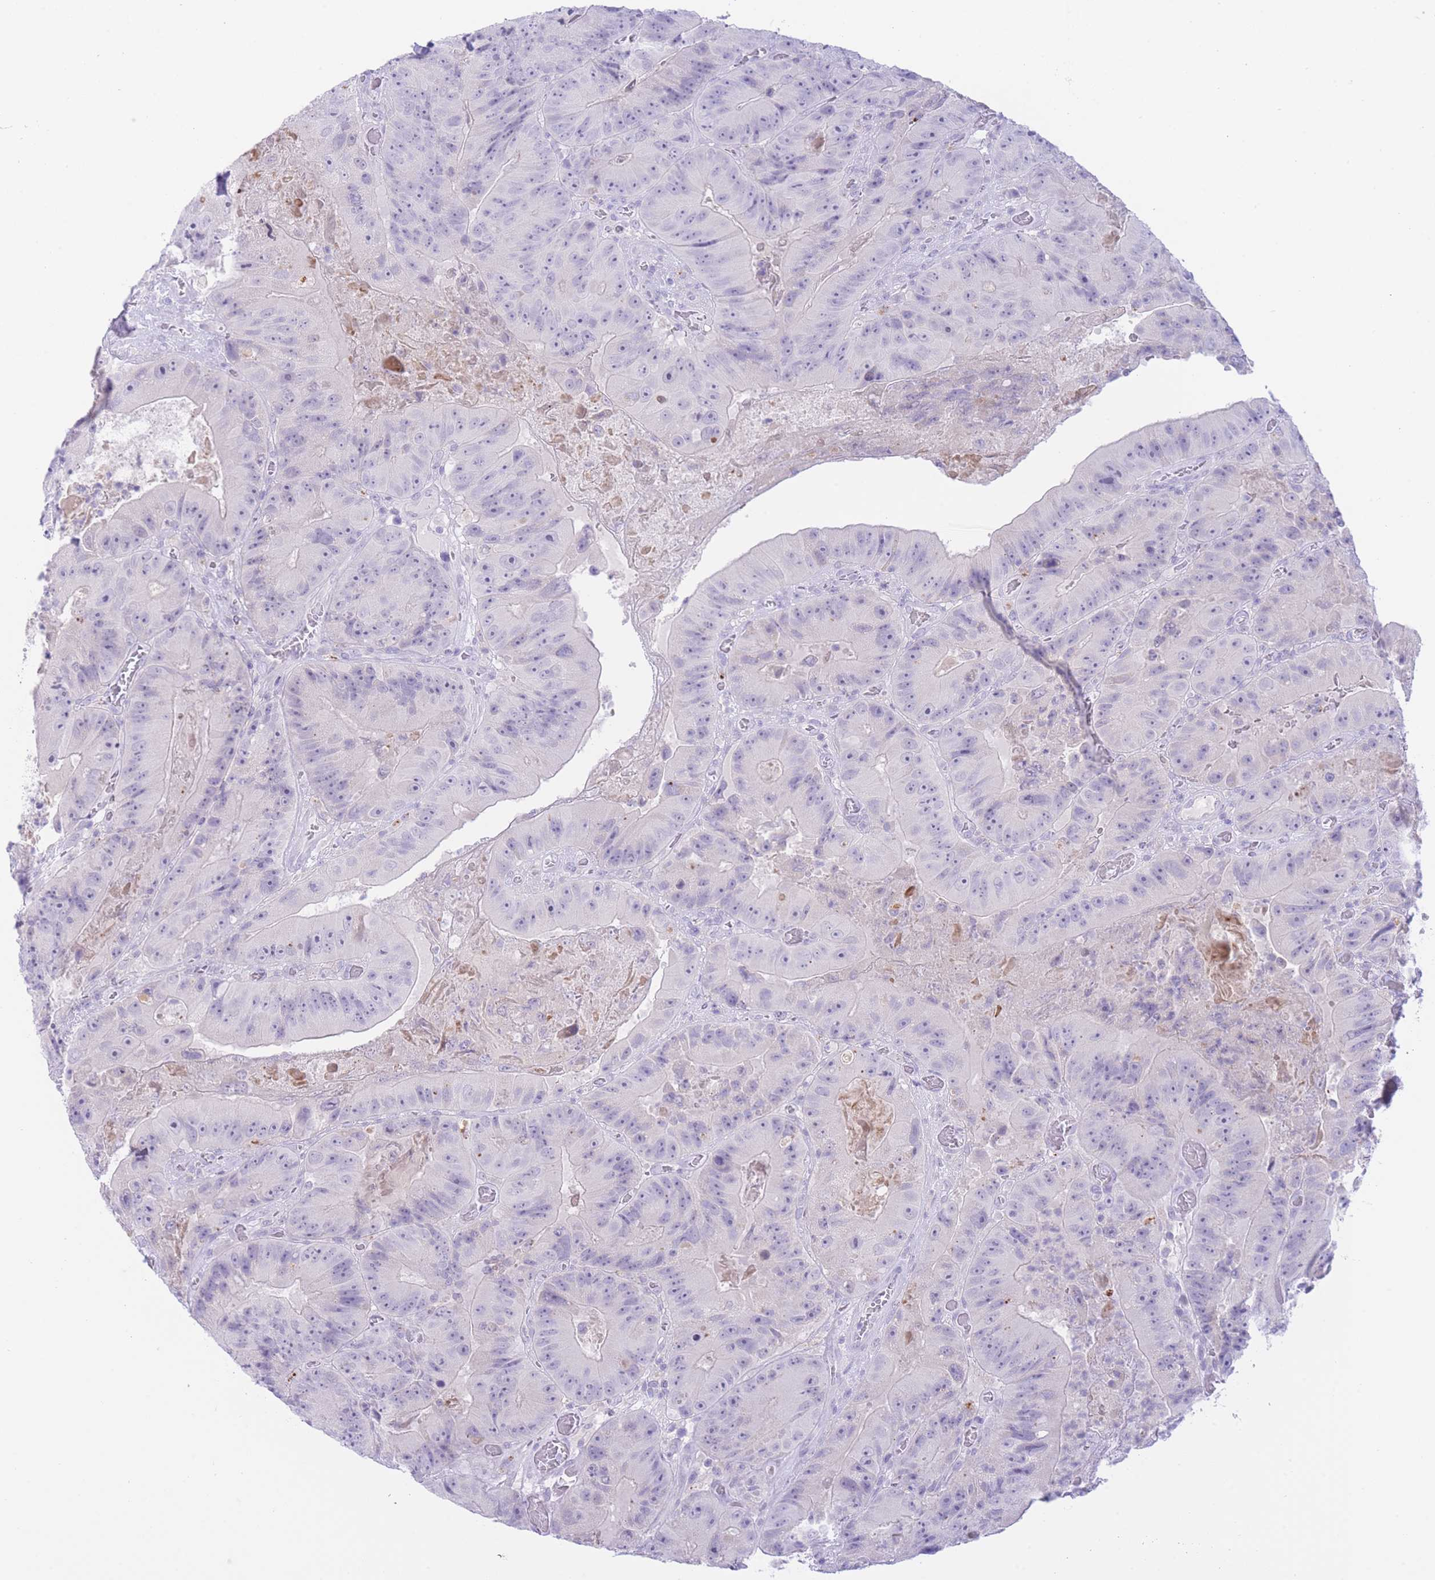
{"staining": {"intensity": "negative", "quantity": "none", "location": "none"}, "tissue": "colorectal cancer", "cell_type": "Tumor cells", "image_type": "cancer", "snomed": [{"axis": "morphology", "description": "Adenocarcinoma, NOS"}, {"axis": "topography", "description": "Colon"}], "caption": "Immunohistochemical staining of adenocarcinoma (colorectal) demonstrates no significant expression in tumor cells.", "gene": "ZNF212", "patient": {"sex": "female", "age": 86}}